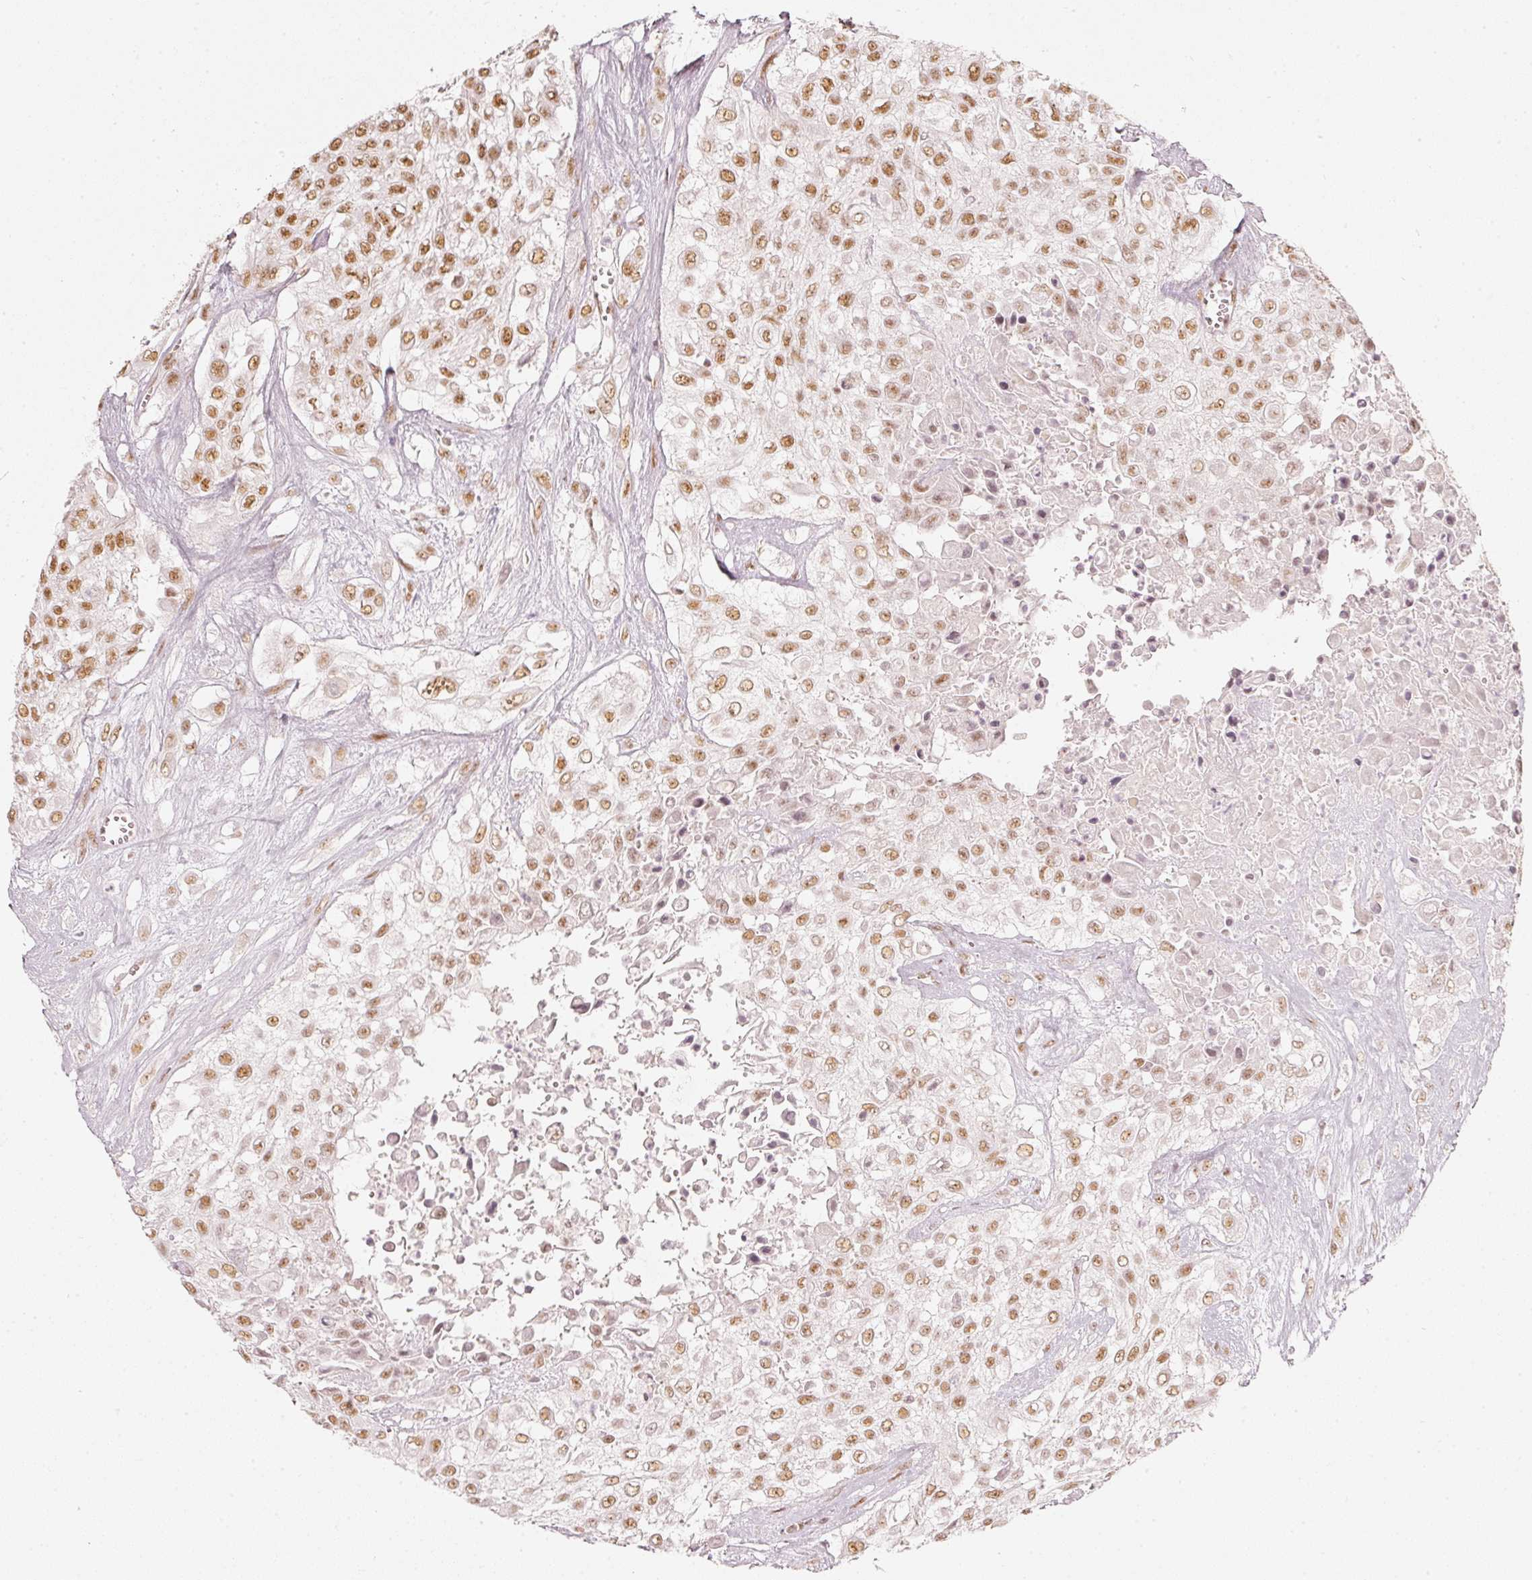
{"staining": {"intensity": "moderate", "quantity": ">75%", "location": "nuclear"}, "tissue": "urothelial cancer", "cell_type": "Tumor cells", "image_type": "cancer", "snomed": [{"axis": "morphology", "description": "Urothelial carcinoma, High grade"}, {"axis": "topography", "description": "Urinary bladder"}], "caption": "Protein expression analysis of human urothelial carcinoma (high-grade) reveals moderate nuclear expression in about >75% of tumor cells.", "gene": "PPP1R10", "patient": {"sex": "male", "age": 57}}